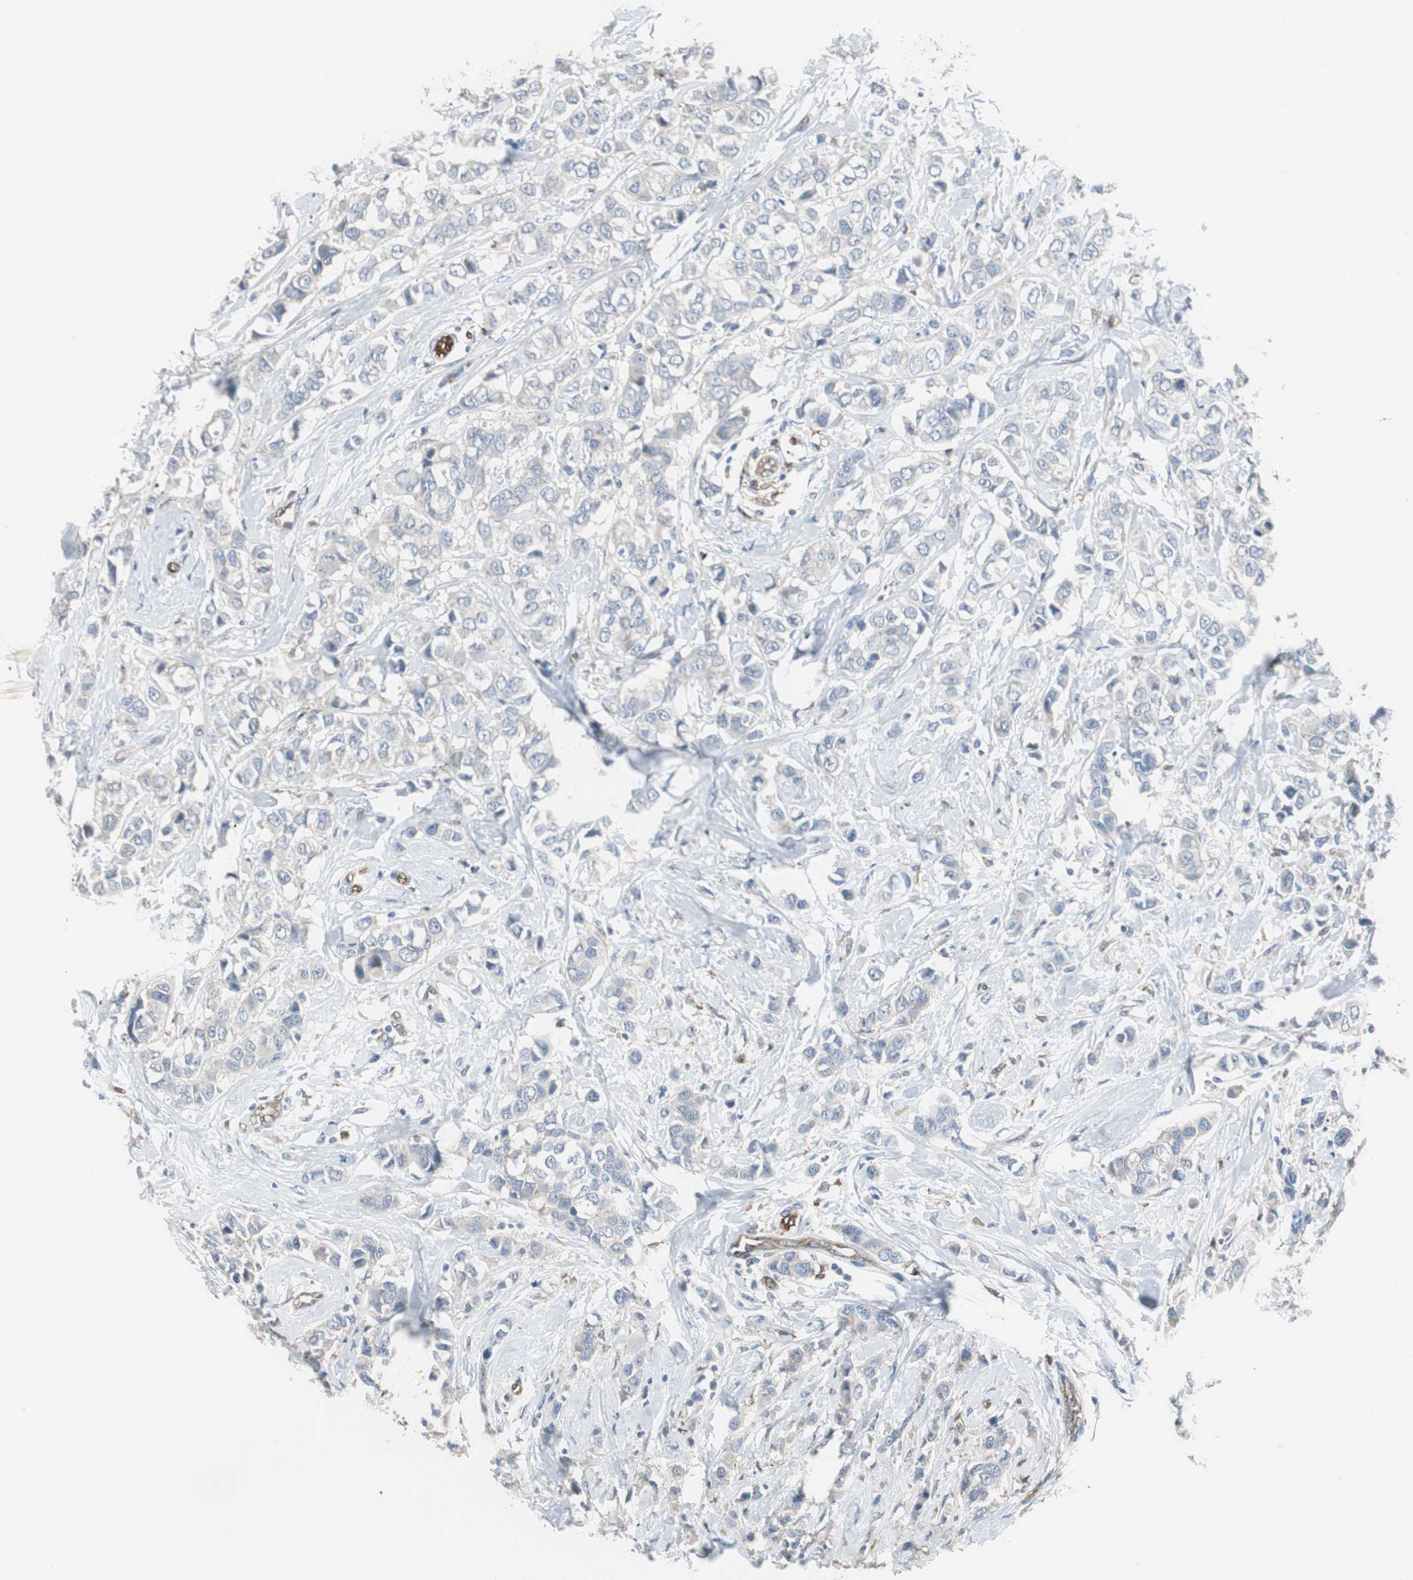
{"staining": {"intensity": "weak", "quantity": "25%-75%", "location": "cytoplasmic/membranous"}, "tissue": "breast cancer", "cell_type": "Tumor cells", "image_type": "cancer", "snomed": [{"axis": "morphology", "description": "Duct carcinoma"}, {"axis": "topography", "description": "Breast"}], "caption": "Human breast cancer (invasive ductal carcinoma) stained with a brown dye shows weak cytoplasmic/membranous positive expression in about 25%-75% of tumor cells.", "gene": "SWAP70", "patient": {"sex": "female", "age": 50}}